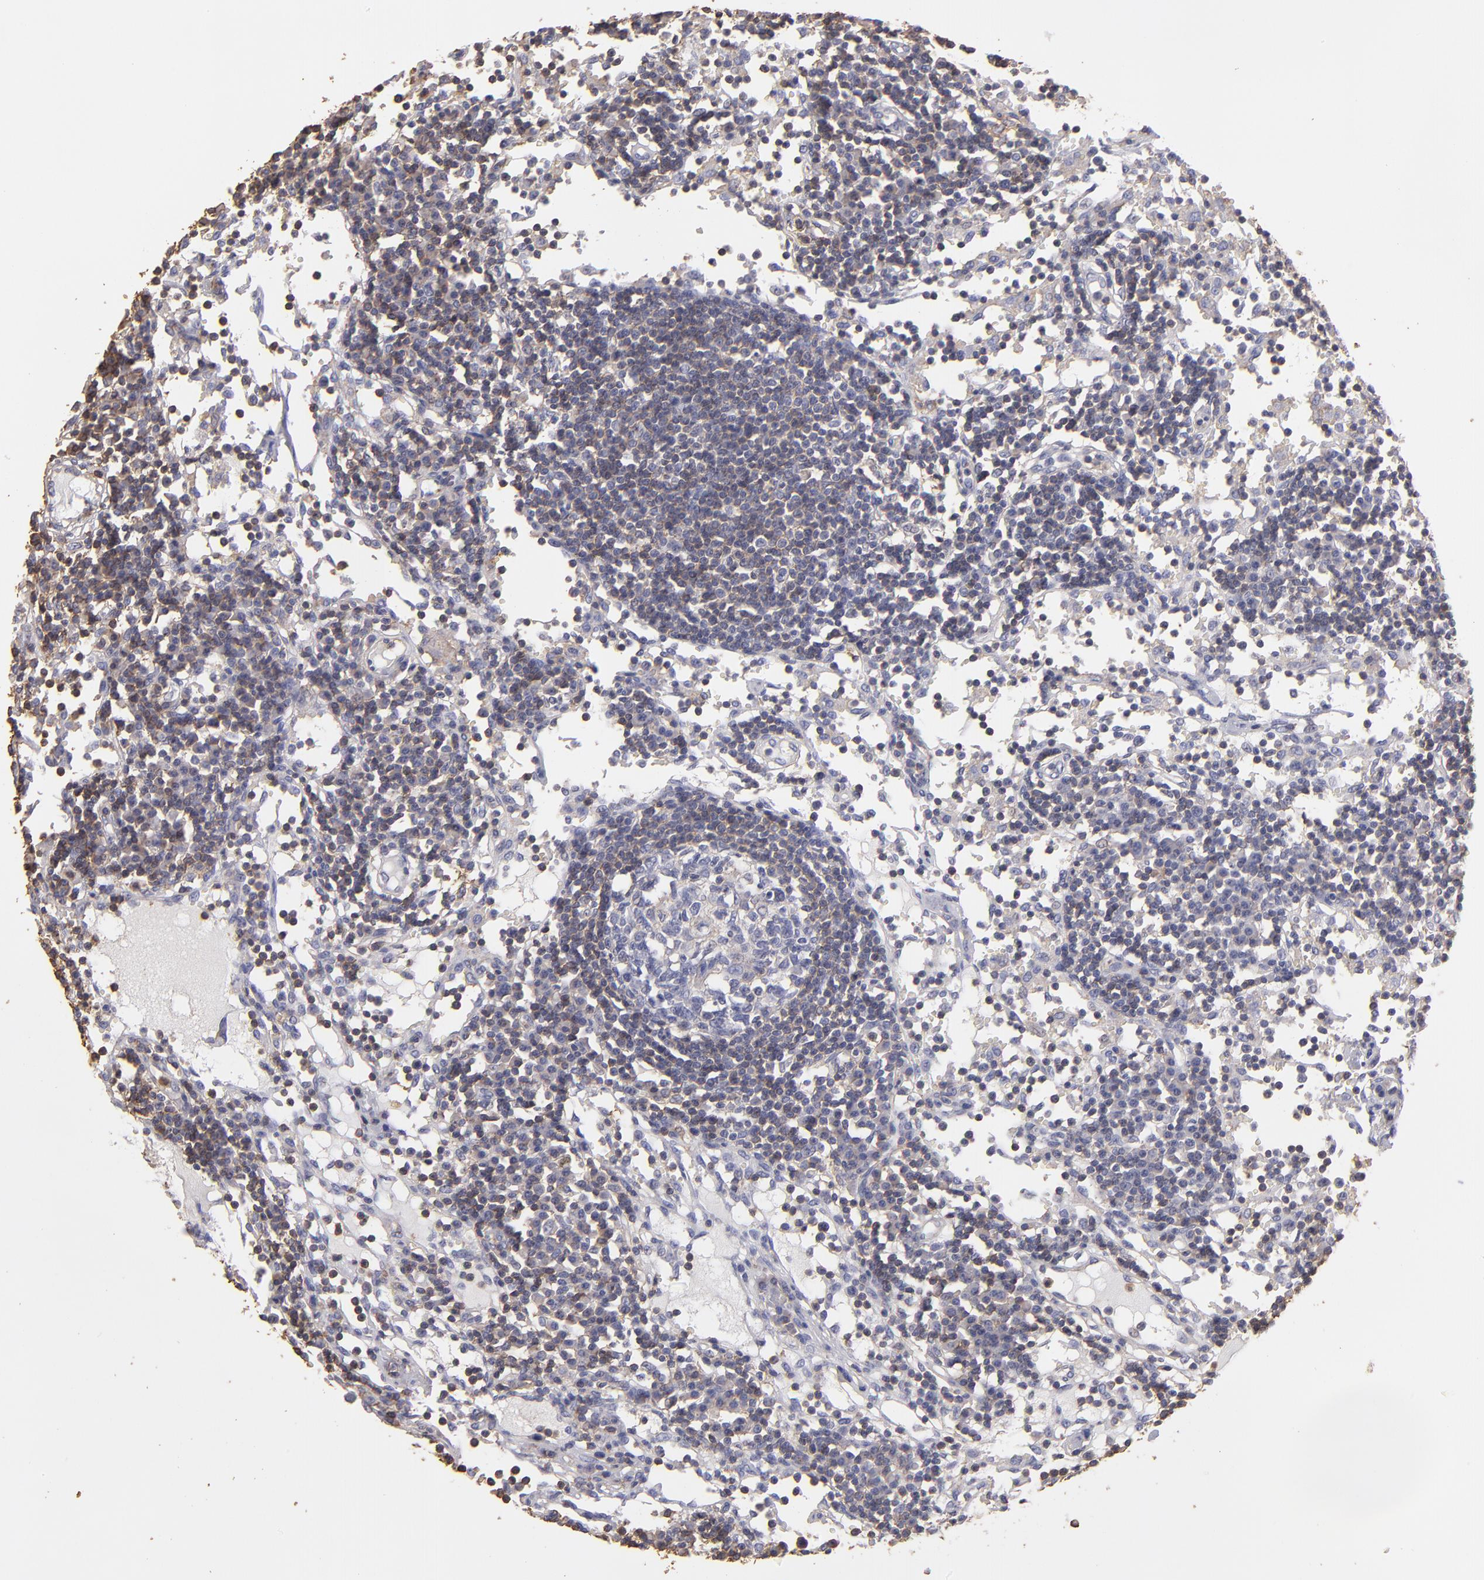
{"staining": {"intensity": "weak", "quantity": "25%-75%", "location": "cytoplasmic/membranous"}, "tissue": "lymph node", "cell_type": "Germinal center cells", "image_type": "normal", "snomed": [{"axis": "morphology", "description": "Normal tissue, NOS"}, {"axis": "topography", "description": "Lymph node"}], "caption": "IHC staining of normal lymph node, which shows low levels of weak cytoplasmic/membranous staining in approximately 25%-75% of germinal center cells indicating weak cytoplasmic/membranous protein positivity. The staining was performed using DAB (3,3'-diaminobenzidine) (brown) for protein detection and nuclei were counterstained in hematoxylin (blue).", "gene": "ABCB1", "patient": {"sex": "female", "age": 55}}